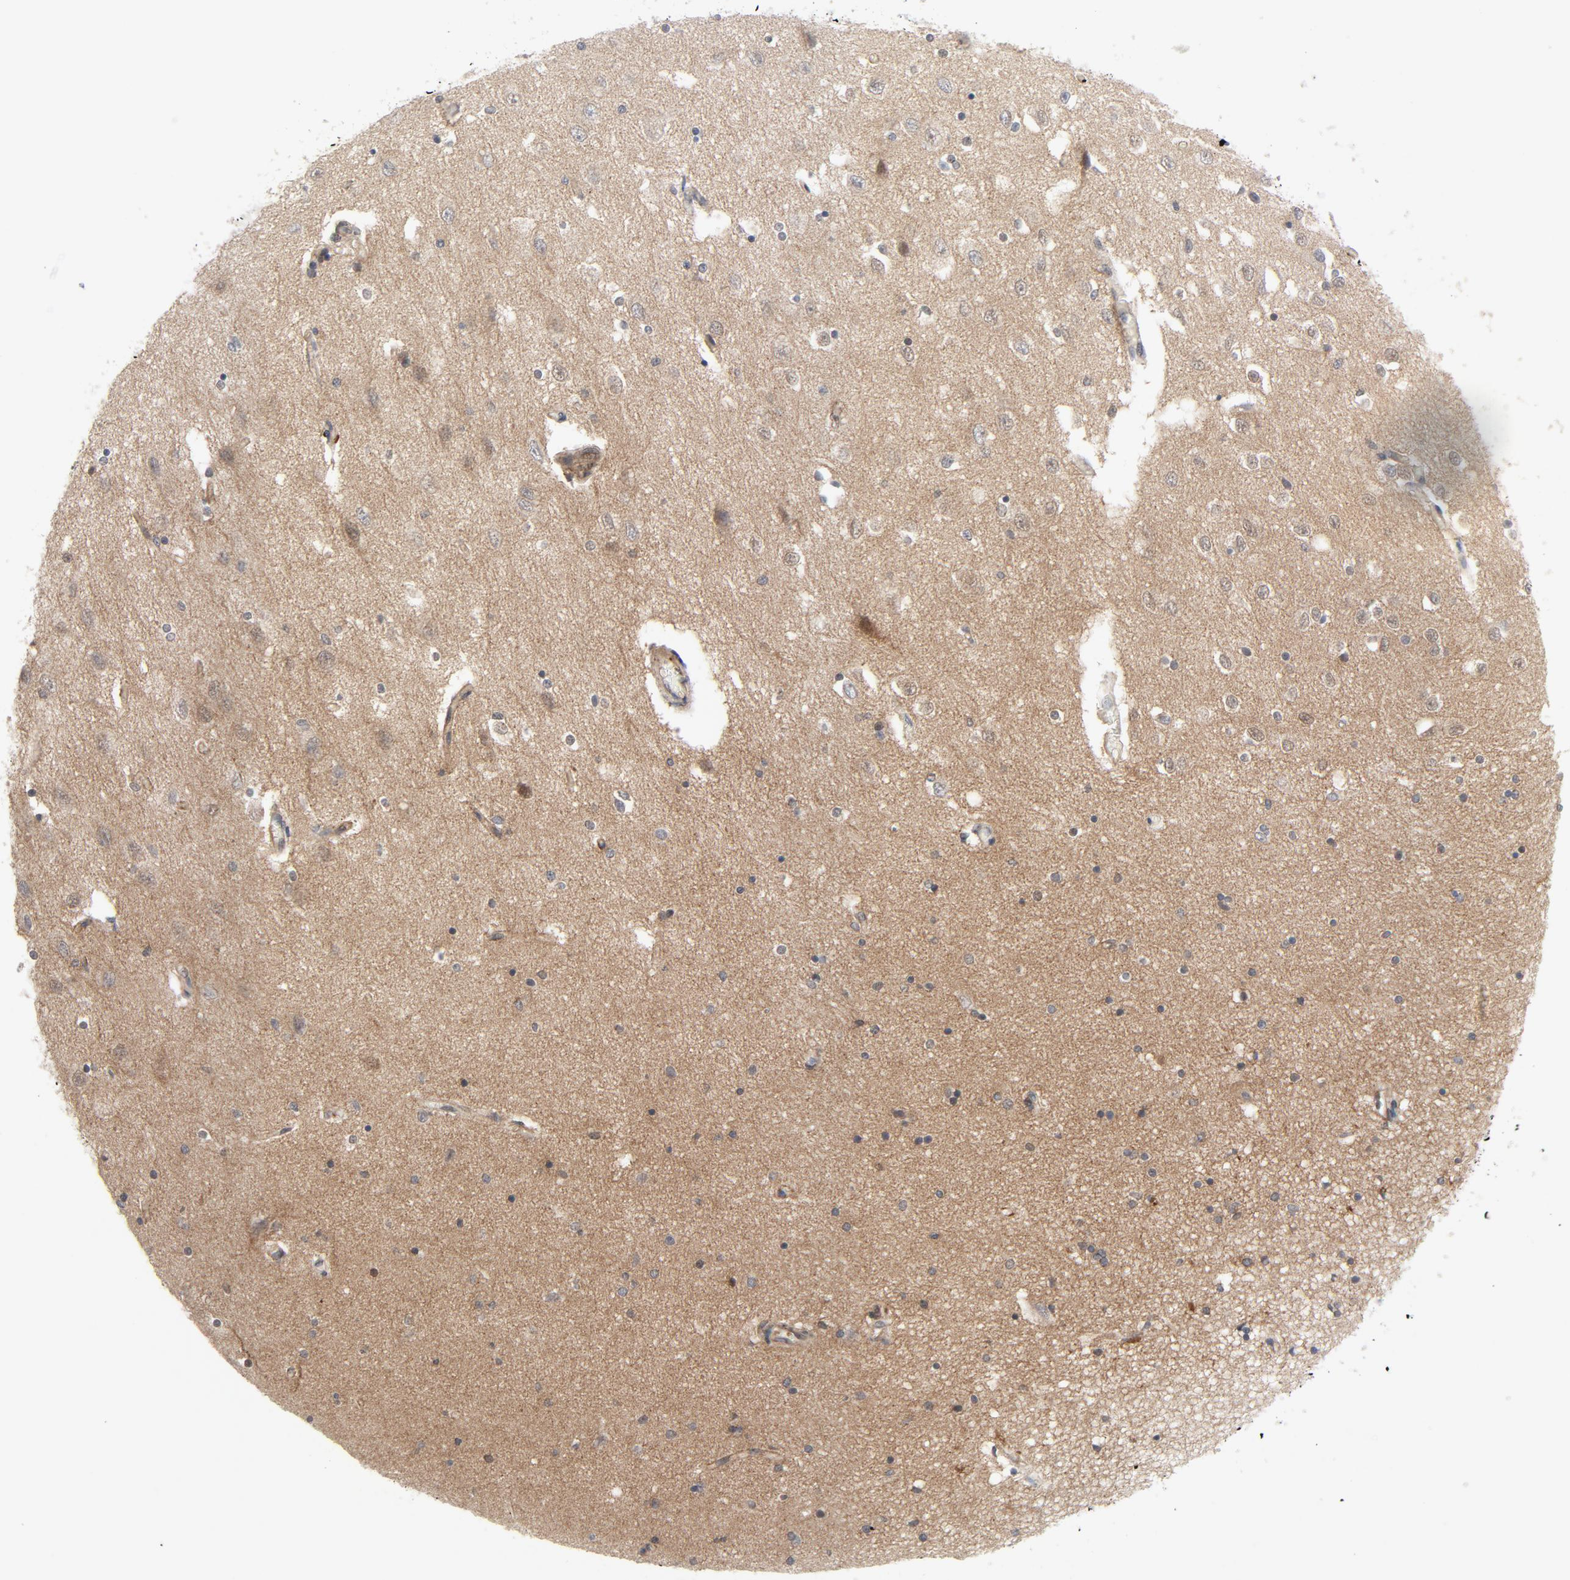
{"staining": {"intensity": "weak", "quantity": ">75%", "location": "cytoplasmic/membranous"}, "tissue": "hippocampus", "cell_type": "Glial cells", "image_type": "normal", "snomed": [{"axis": "morphology", "description": "Normal tissue, NOS"}, {"axis": "topography", "description": "Hippocampus"}], "caption": "High-power microscopy captured an IHC photomicrograph of unremarkable hippocampus, revealing weak cytoplasmic/membranous expression in about >75% of glial cells.", "gene": "TSG101", "patient": {"sex": "female", "age": 54}}